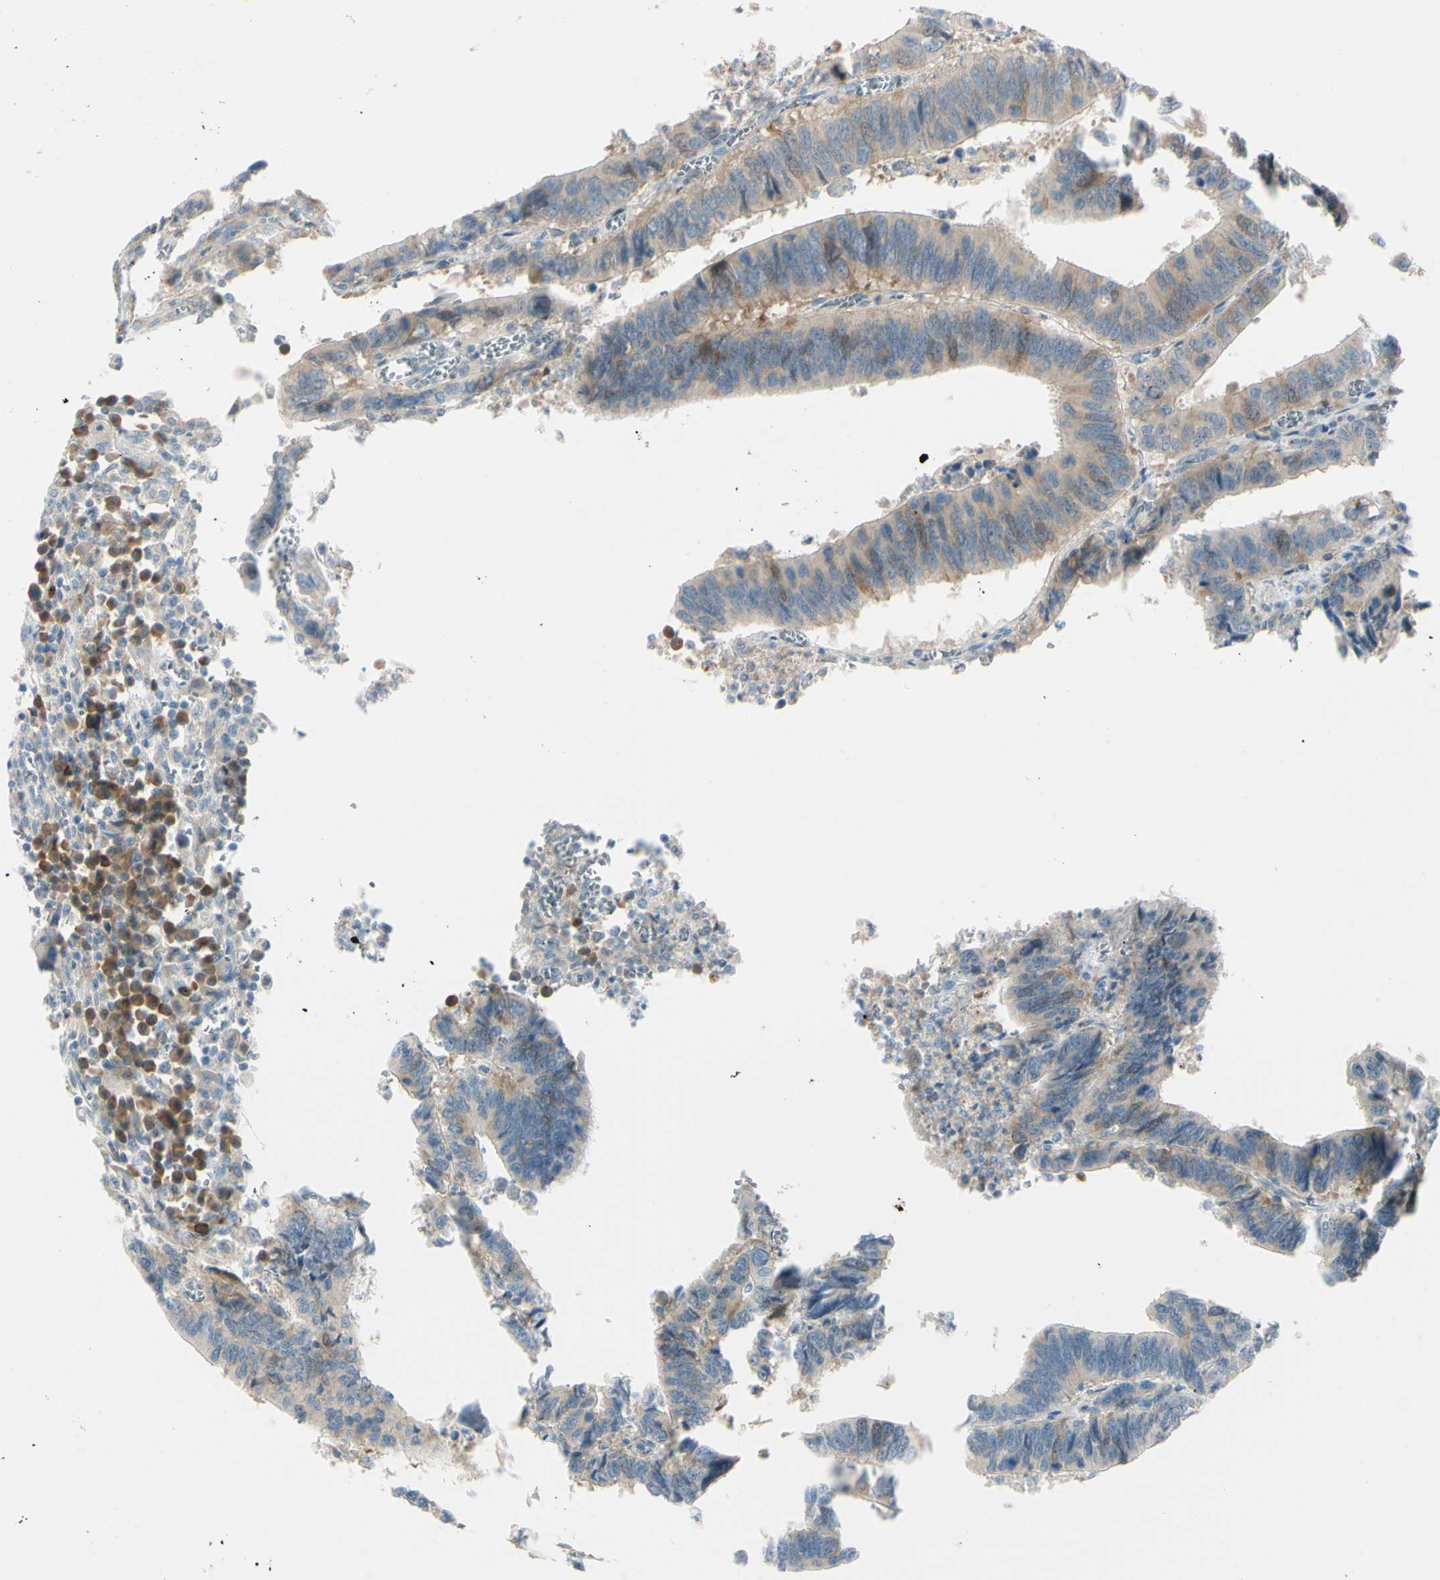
{"staining": {"intensity": "moderate", "quantity": "<25%", "location": "cytoplasmic/membranous"}, "tissue": "colorectal cancer", "cell_type": "Tumor cells", "image_type": "cancer", "snomed": [{"axis": "morphology", "description": "Adenocarcinoma, NOS"}, {"axis": "topography", "description": "Colon"}], "caption": "Immunohistochemical staining of human colorectal cancer (adenocarcinoma) reveals low levels of moderate cytoplasmic/membranous expression in about <25% of tumor cells.", "gene": "PTTG1", "patient": {"sex": "male", "age": 72}}